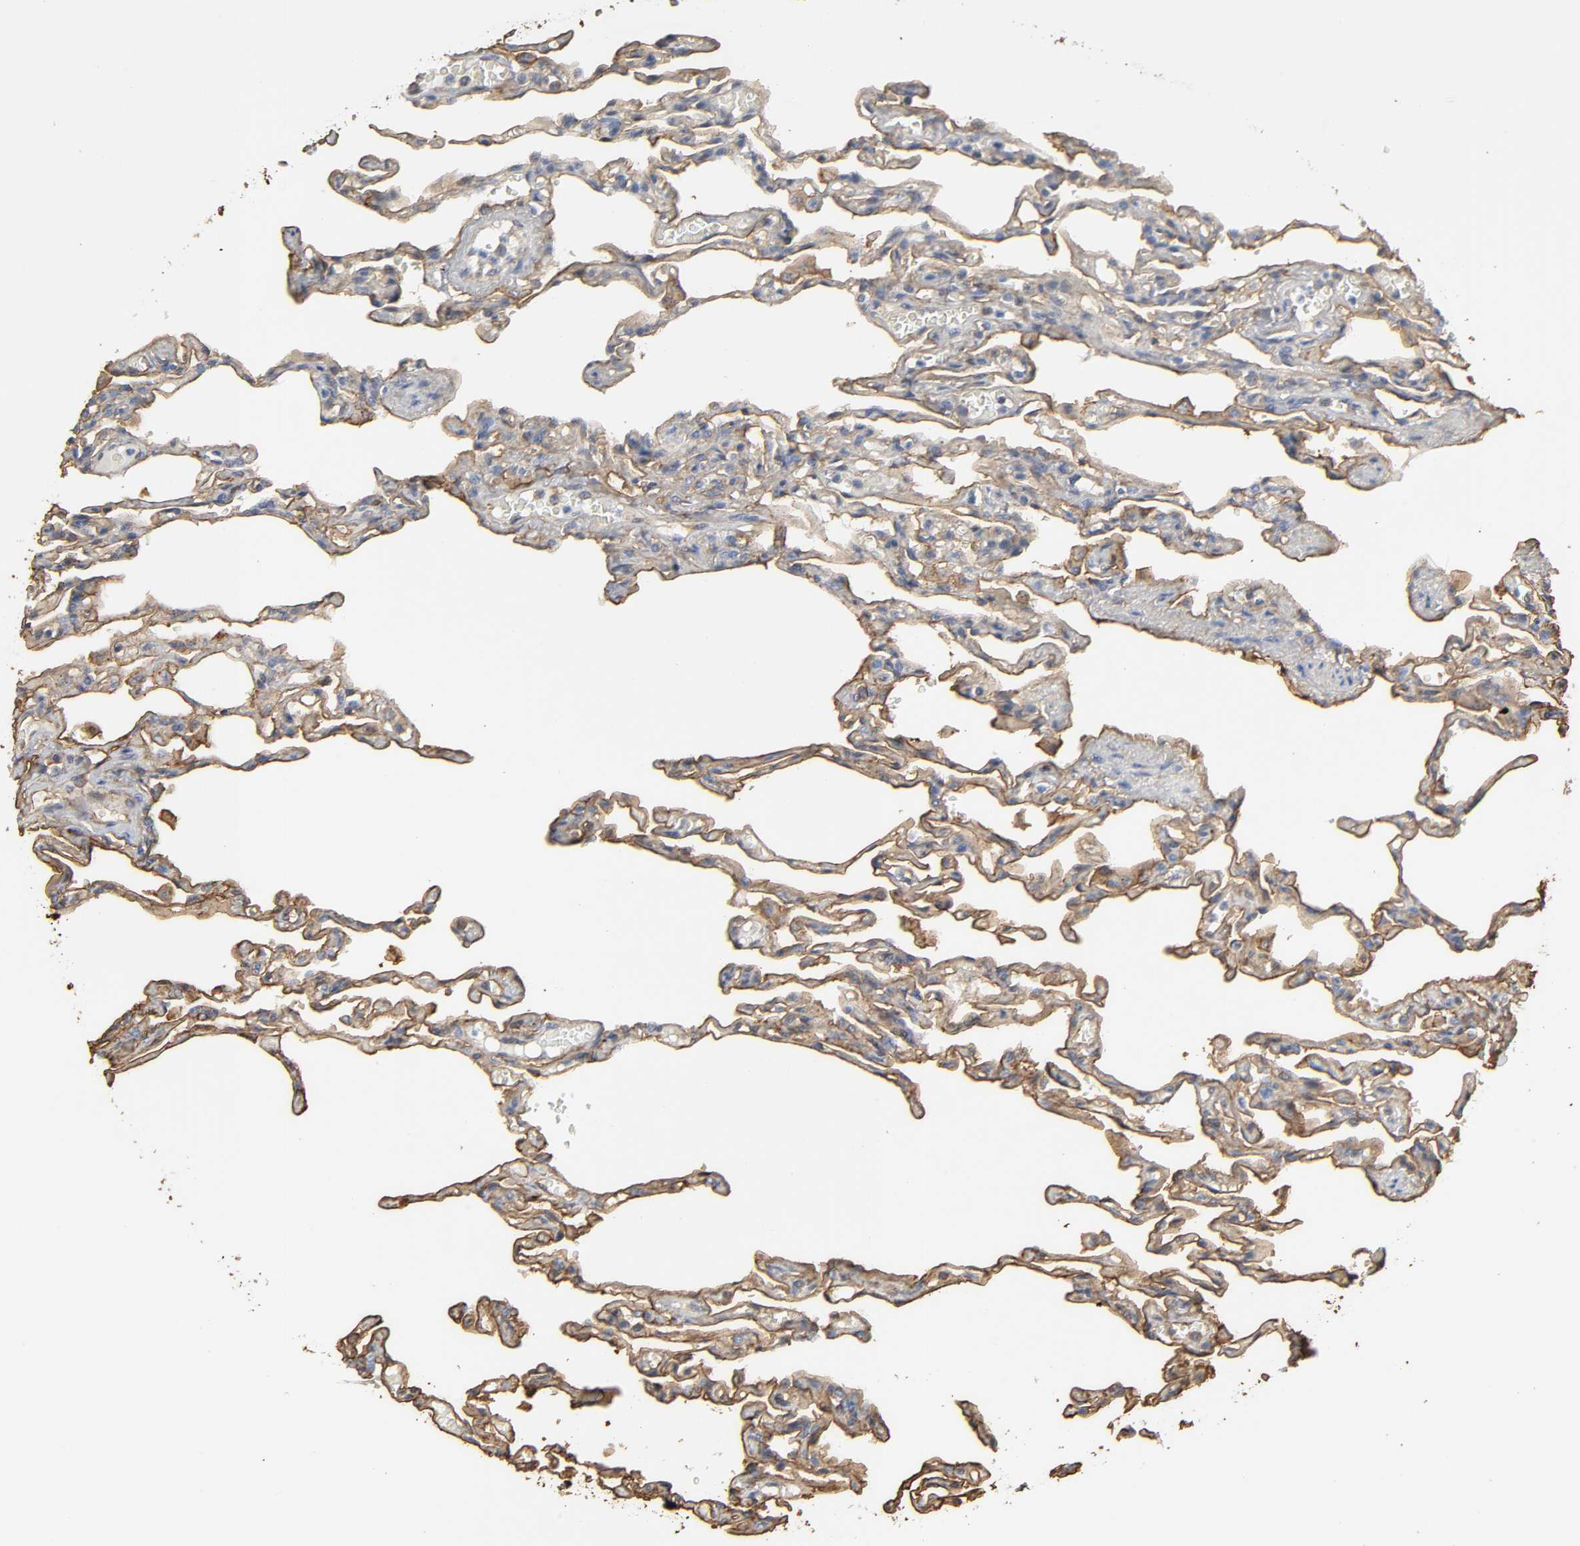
{"staining": {"intensity": "strong", "quantity": ">75%", "location": "cytoplasmic/membranous"}, "tissue": "lung", "cell_type": "Alveolar cells", "image_type": "normal", "snomed": [{"axis": "morphology", "description": "Normal tissue, NOS"}, {"axis": "topography", "description": "Lung"}], "caption": "A brown stain labels strong cytoplasmic/membranous staining of a protein in alveolar cells of benign human lung. The protein of interest is stained brown, and the nuclei are stained in blue (DAB (3,3'-diaminobenzidine) IHC with brightfield microscopy, high magnification).", "gene": "ANXA2", "patient": {"sex": "male", "age": 21}}